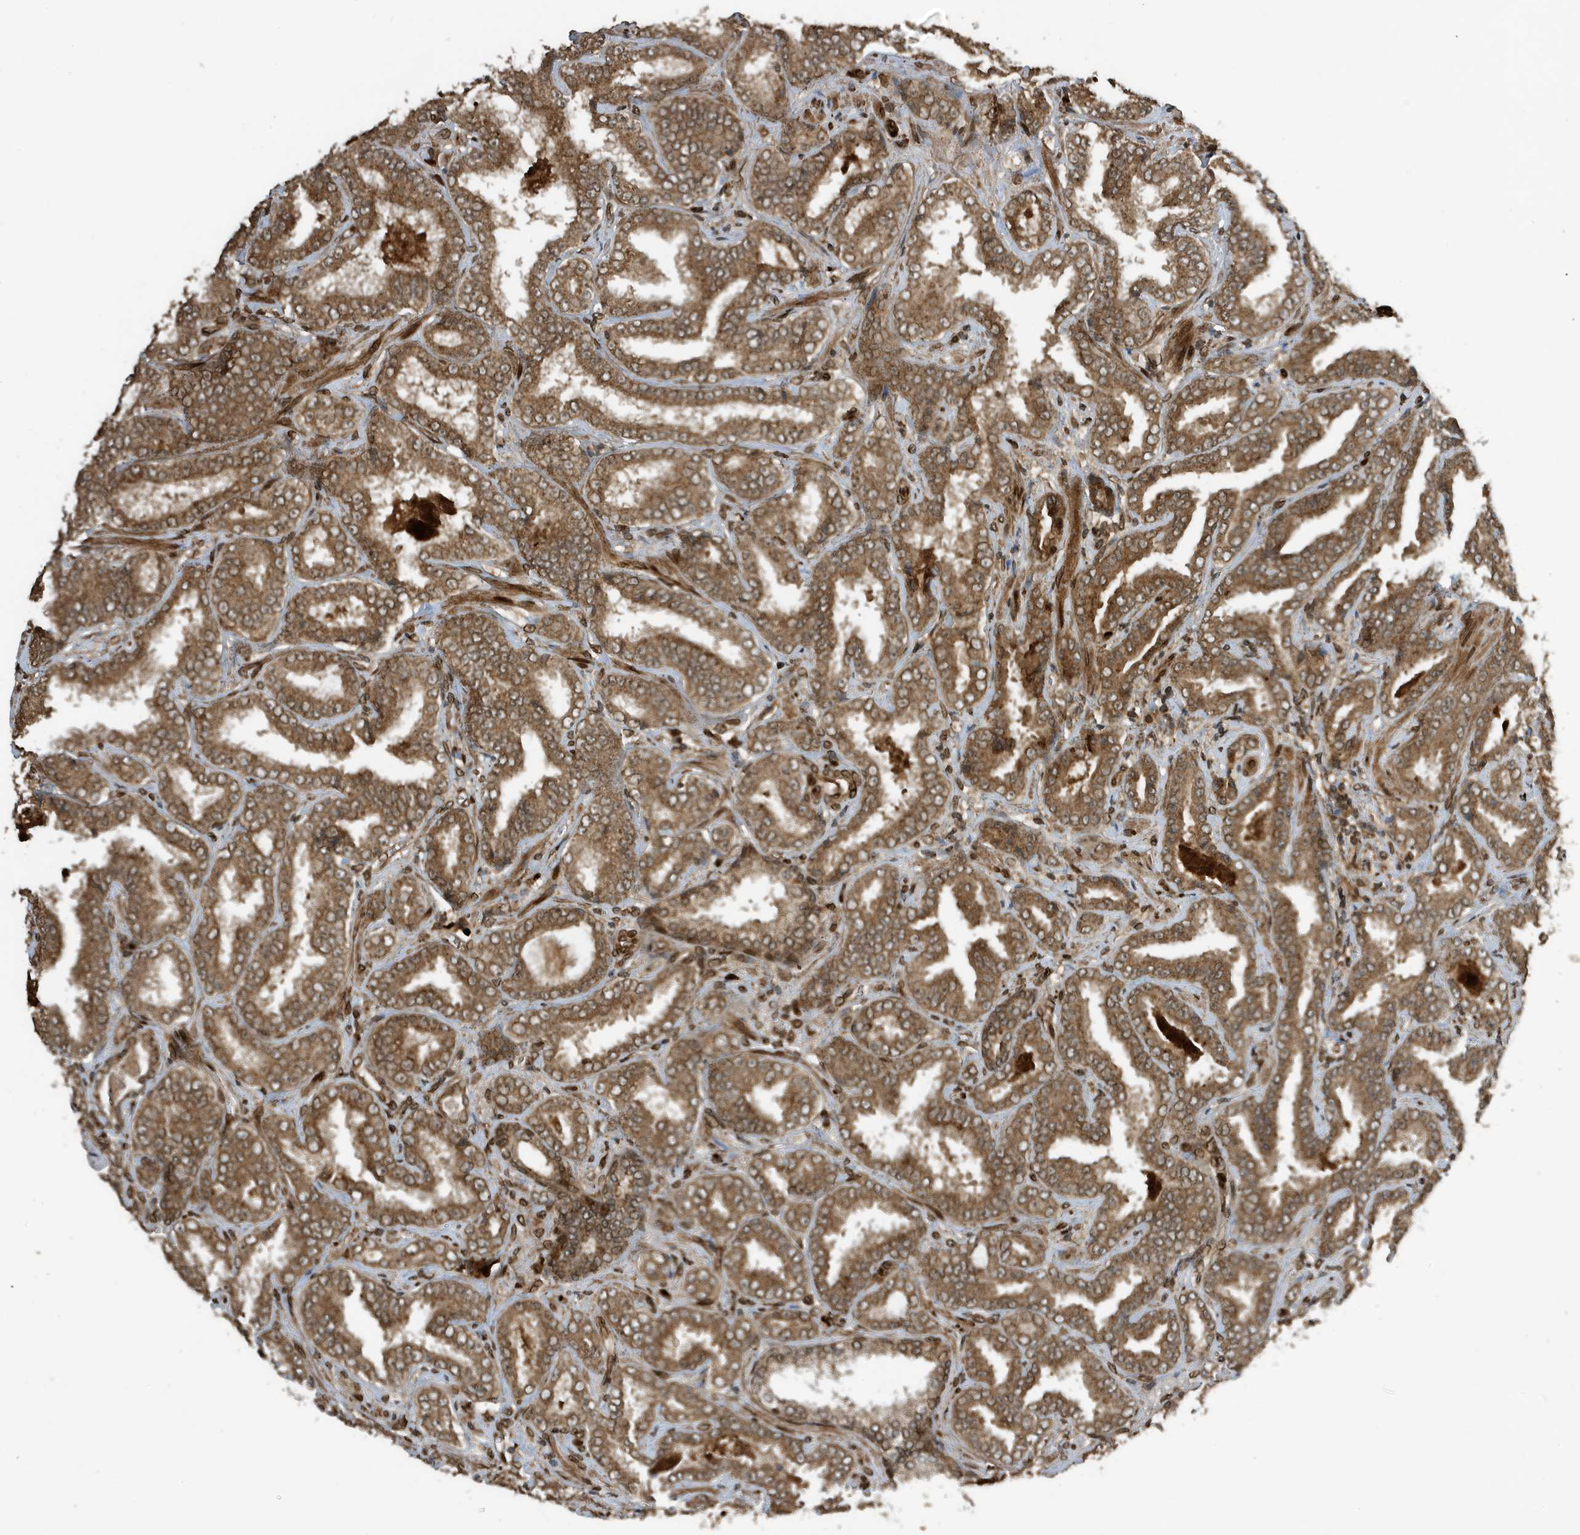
{"staining": {"intensity": "moderate", "quantity": ">75%", "location": "cytoplasmic/membranous"}, "tissue": "prostate cancer", "cell_type": "Tumor cells", "image_type": "cancer", "snomed": [{"axis": "morphology", "description": "Adenocarcinoma, Low grade"}, {"axis": "topography", "description": "Prostate"}], "caption": "Protein staining exhibits moderate cytoplasmic/membranous expression in approximately >75% of tumor cells in prostate low-grade adenocarcinoma.", "gene": "DUSP18", "patient": {"sex": "male", "age": 60}}